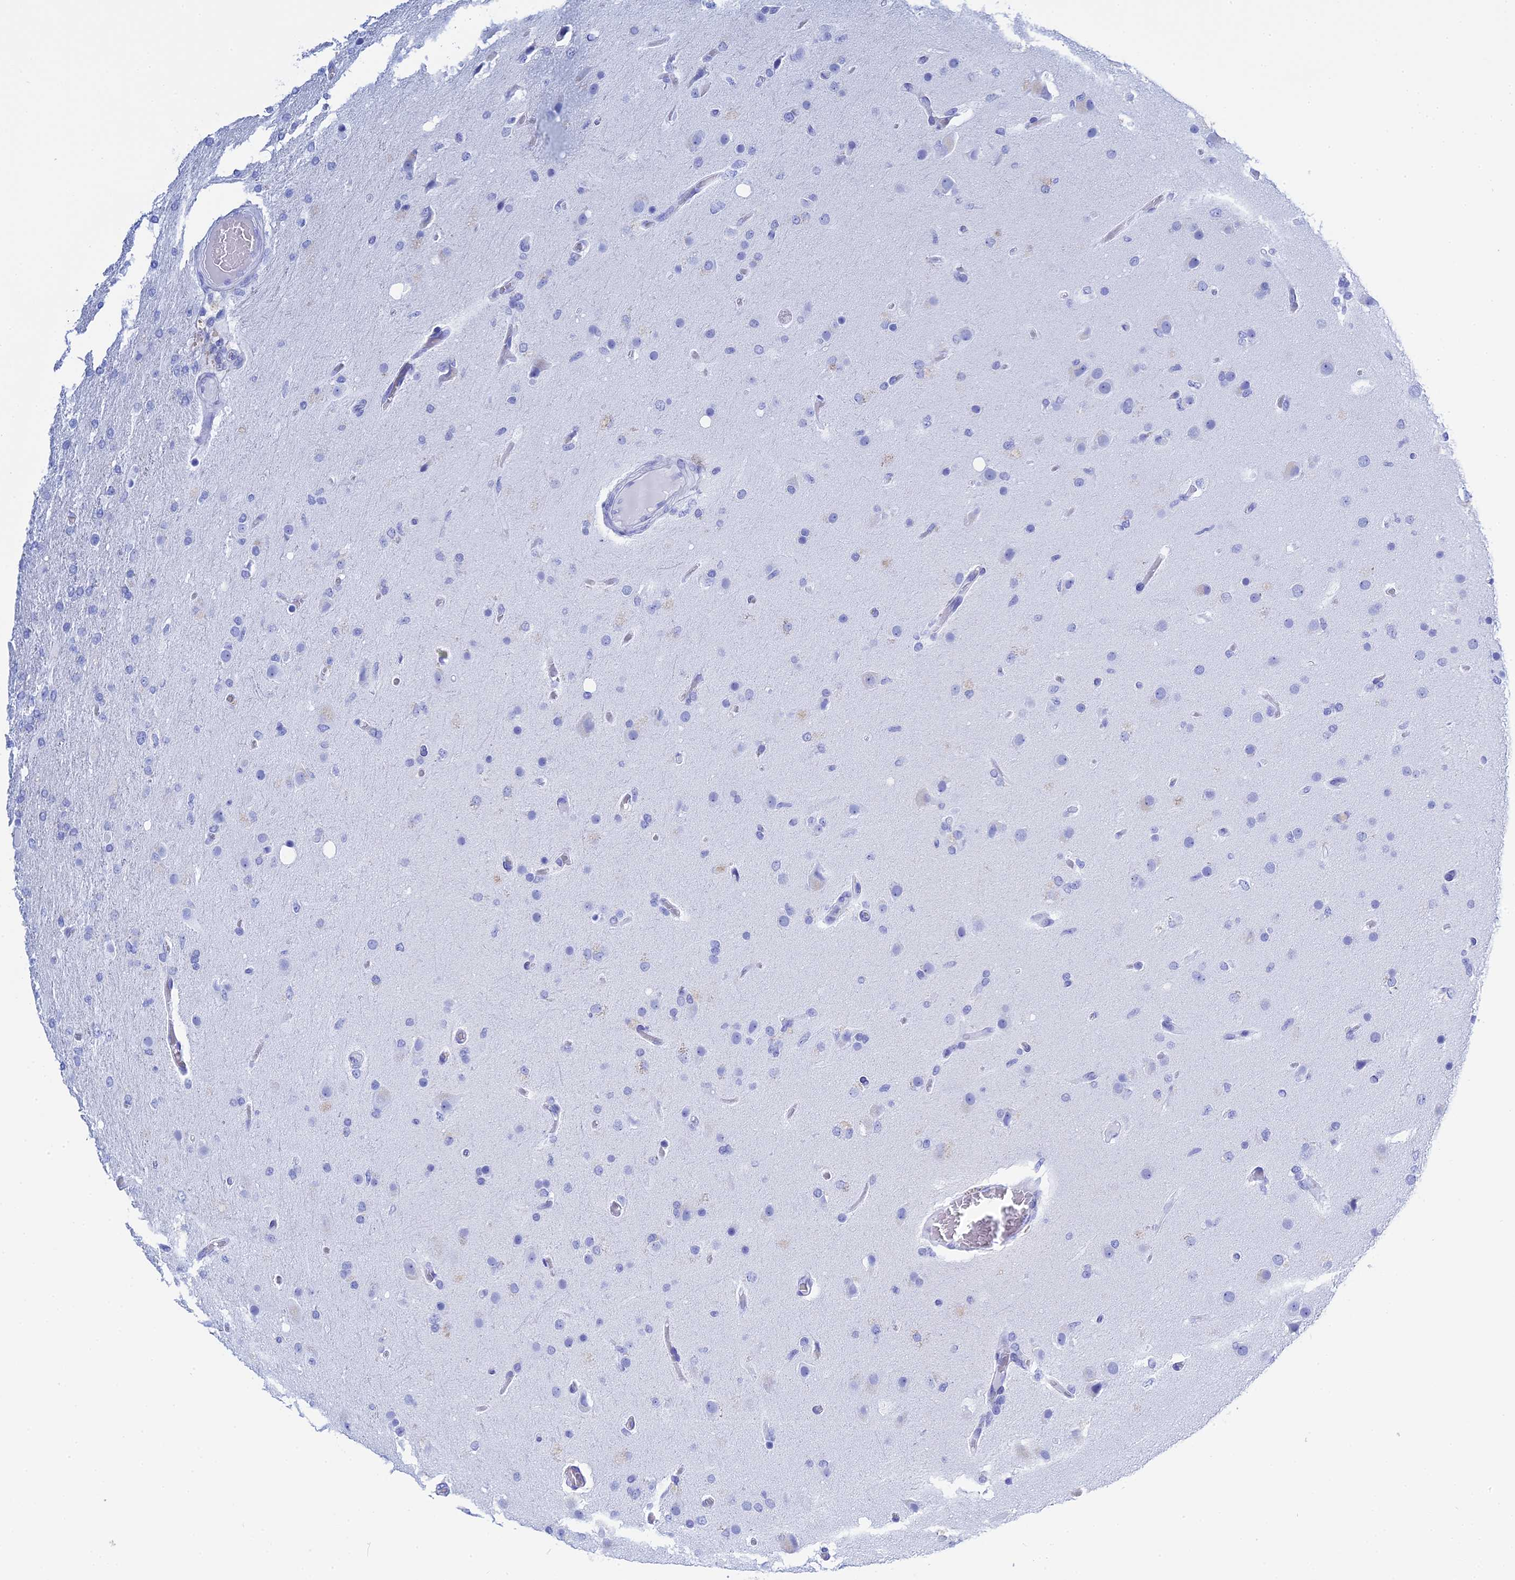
{"staining": {"intensity": "negative", "quantity": "none", "location": "none"}, "tissue": "glioma", "cell_type": "Tumor cells", "image_type": "cancer", "snomed": [{"axis": "morphology", "description": "Glioma, malignant, High grade"}, {"axis": "topography", "description": "Brain"}], "caption": "This photomicrograph is of glioma stained with immunohistochemistry (IHC) to label a protein in brown with the nuclei are counter-stained blue. There is no positivity in tumor cells. (DAB (3,3'-diaminobenzidine) IHC, high magnification).", "gene": "TEX101", "patient": {"sex": "female", "age": 74}}